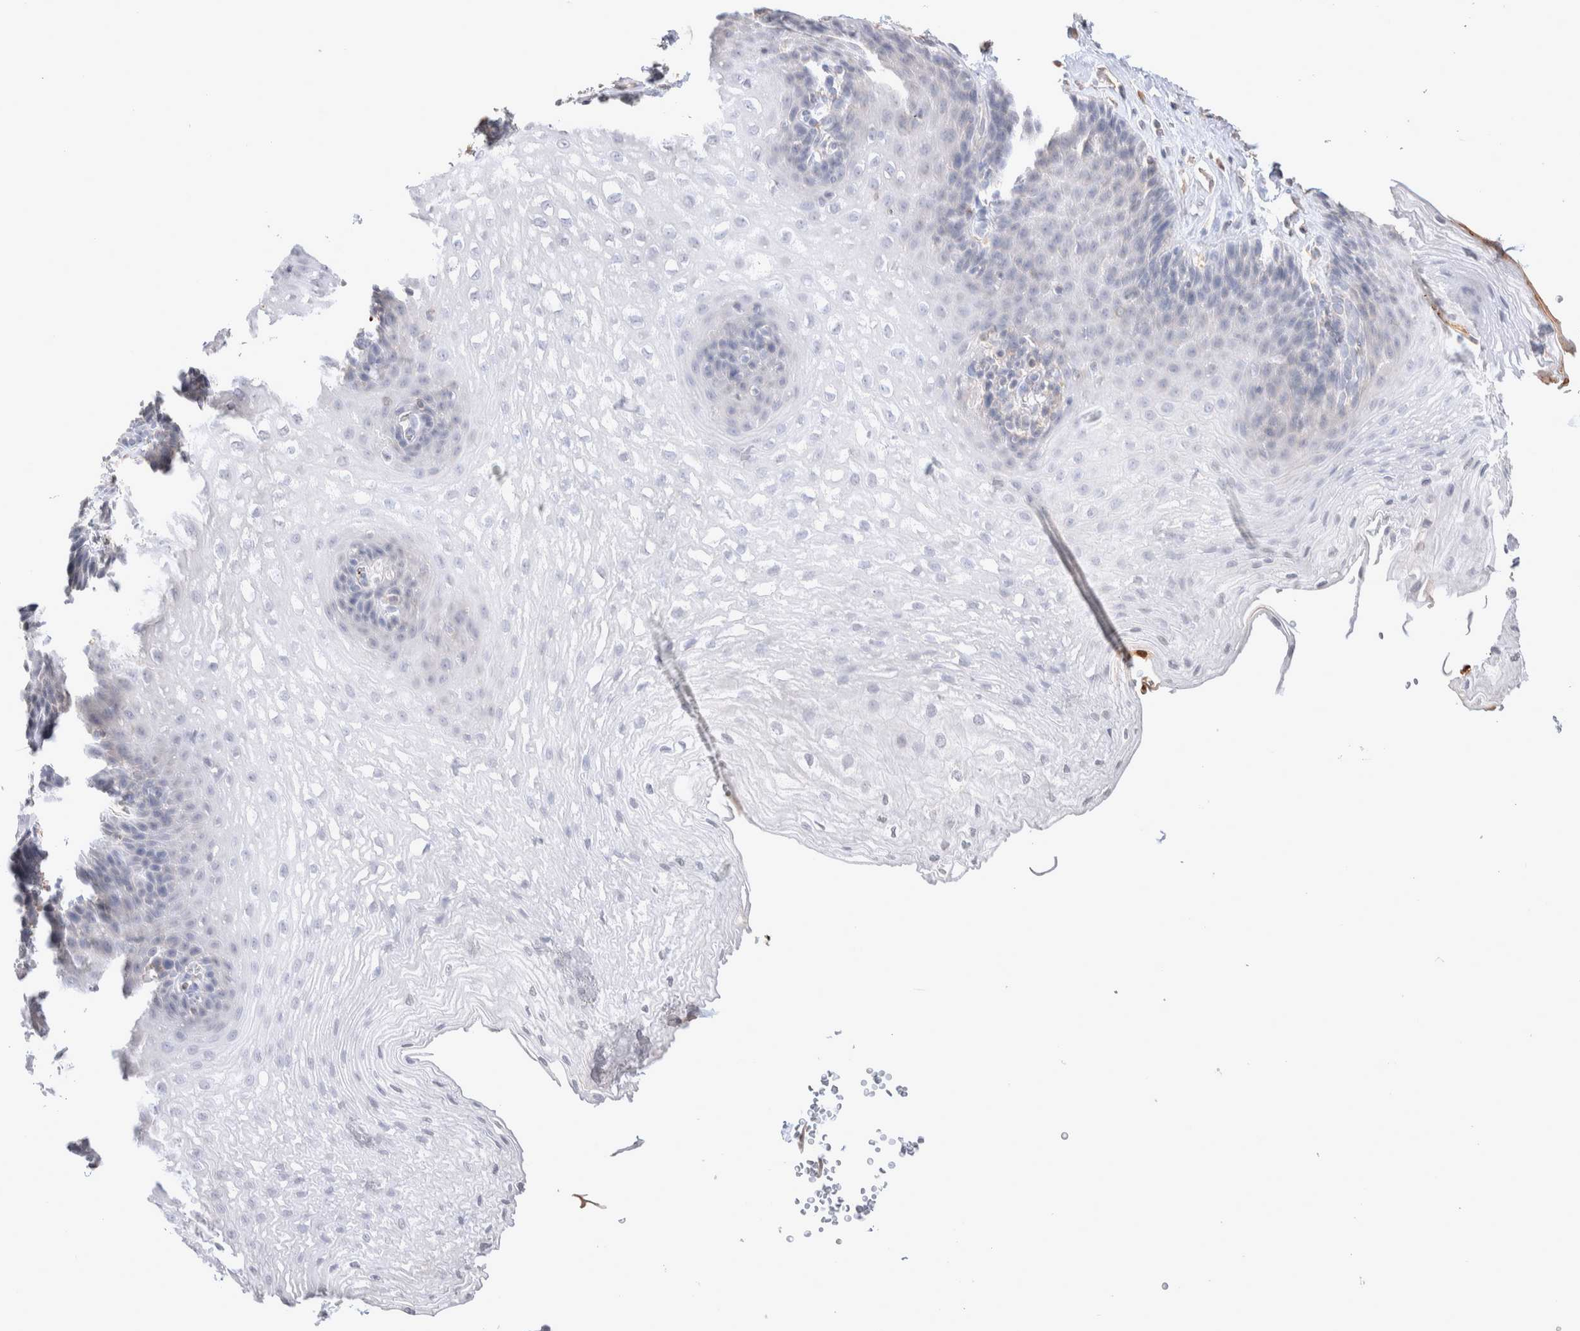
{"staining": {"intensity": "negative", "quantity": "none", "location": "none"}, "tissue": "esophagus", "cell_type": "Squamous epithelial cells", "image_type": "normal", "snomed": [{"axis": "morphology", "description": "Normal tissue, NOS"}, {"axis": "topography", "description": "Esophagus"}], "caption": "Squamous epithelial cells are negative for protein expression in normal human esophagus. (Brightfield microscopy of DAB (3,3'-diaminobenzidine) IHC at high magnification).", "gene": "FFAR2", "patient": {"sex": "female", "age": 66}}